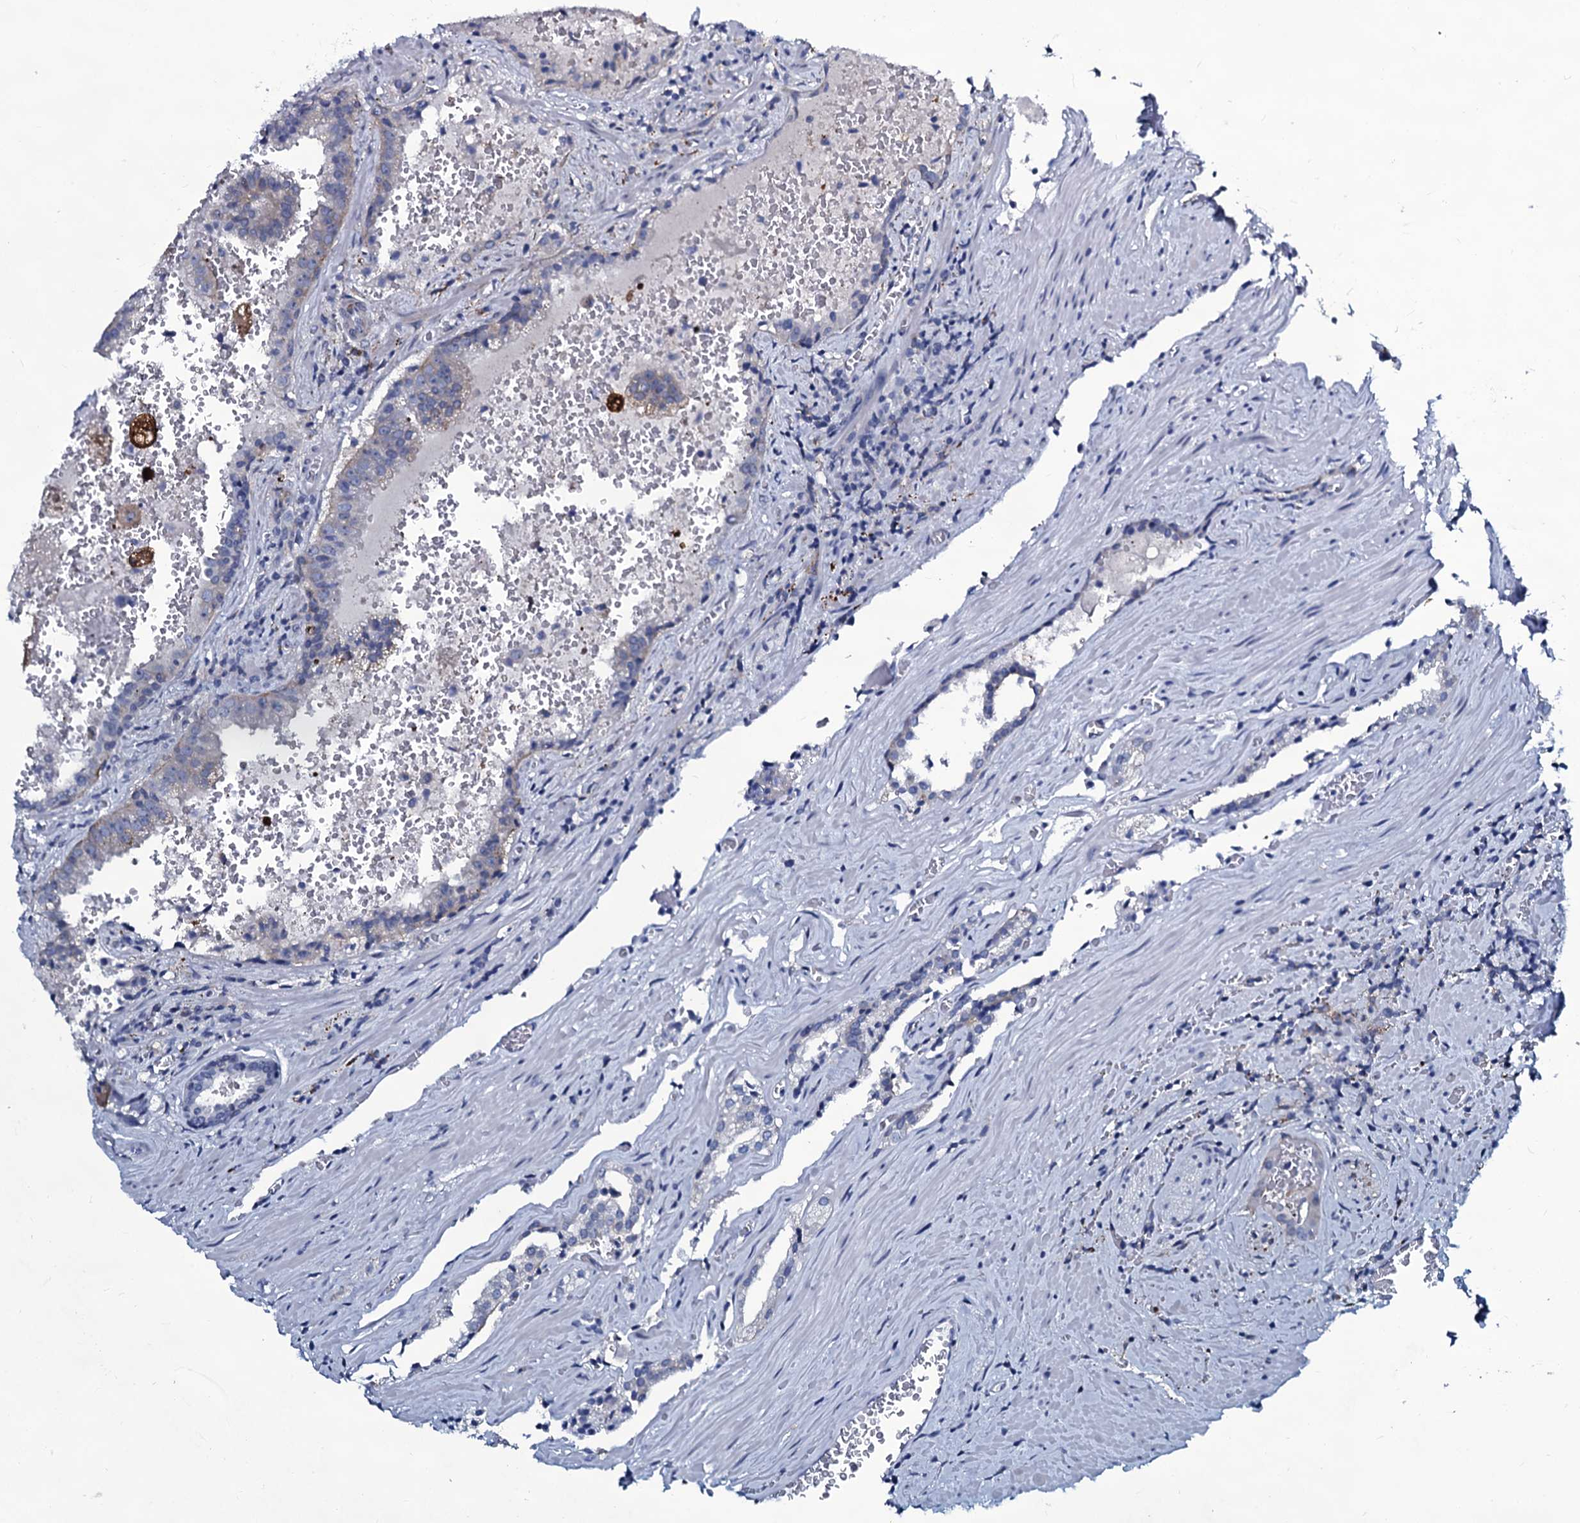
{"staining": {"intensity": "negative", "quantity": "none", "location": "none"}, "tissue": "prostate cancer", "cell_type": "Tumor cells", "image_type": "cancer", "snomed": [{"axis": "morphology", "description": "Adenocarcinoma, High grade"}, {"axis": "topography", "description": "Prostate"}], "caption": "Tumor cells are negative for protein expression in human high-grade adenocarcinoma (prostate). (DAB immunohistochemistry (IHC), high magnification).", "gene": "SLC4A7", "patient": {"sex": "male", "age": 68}}